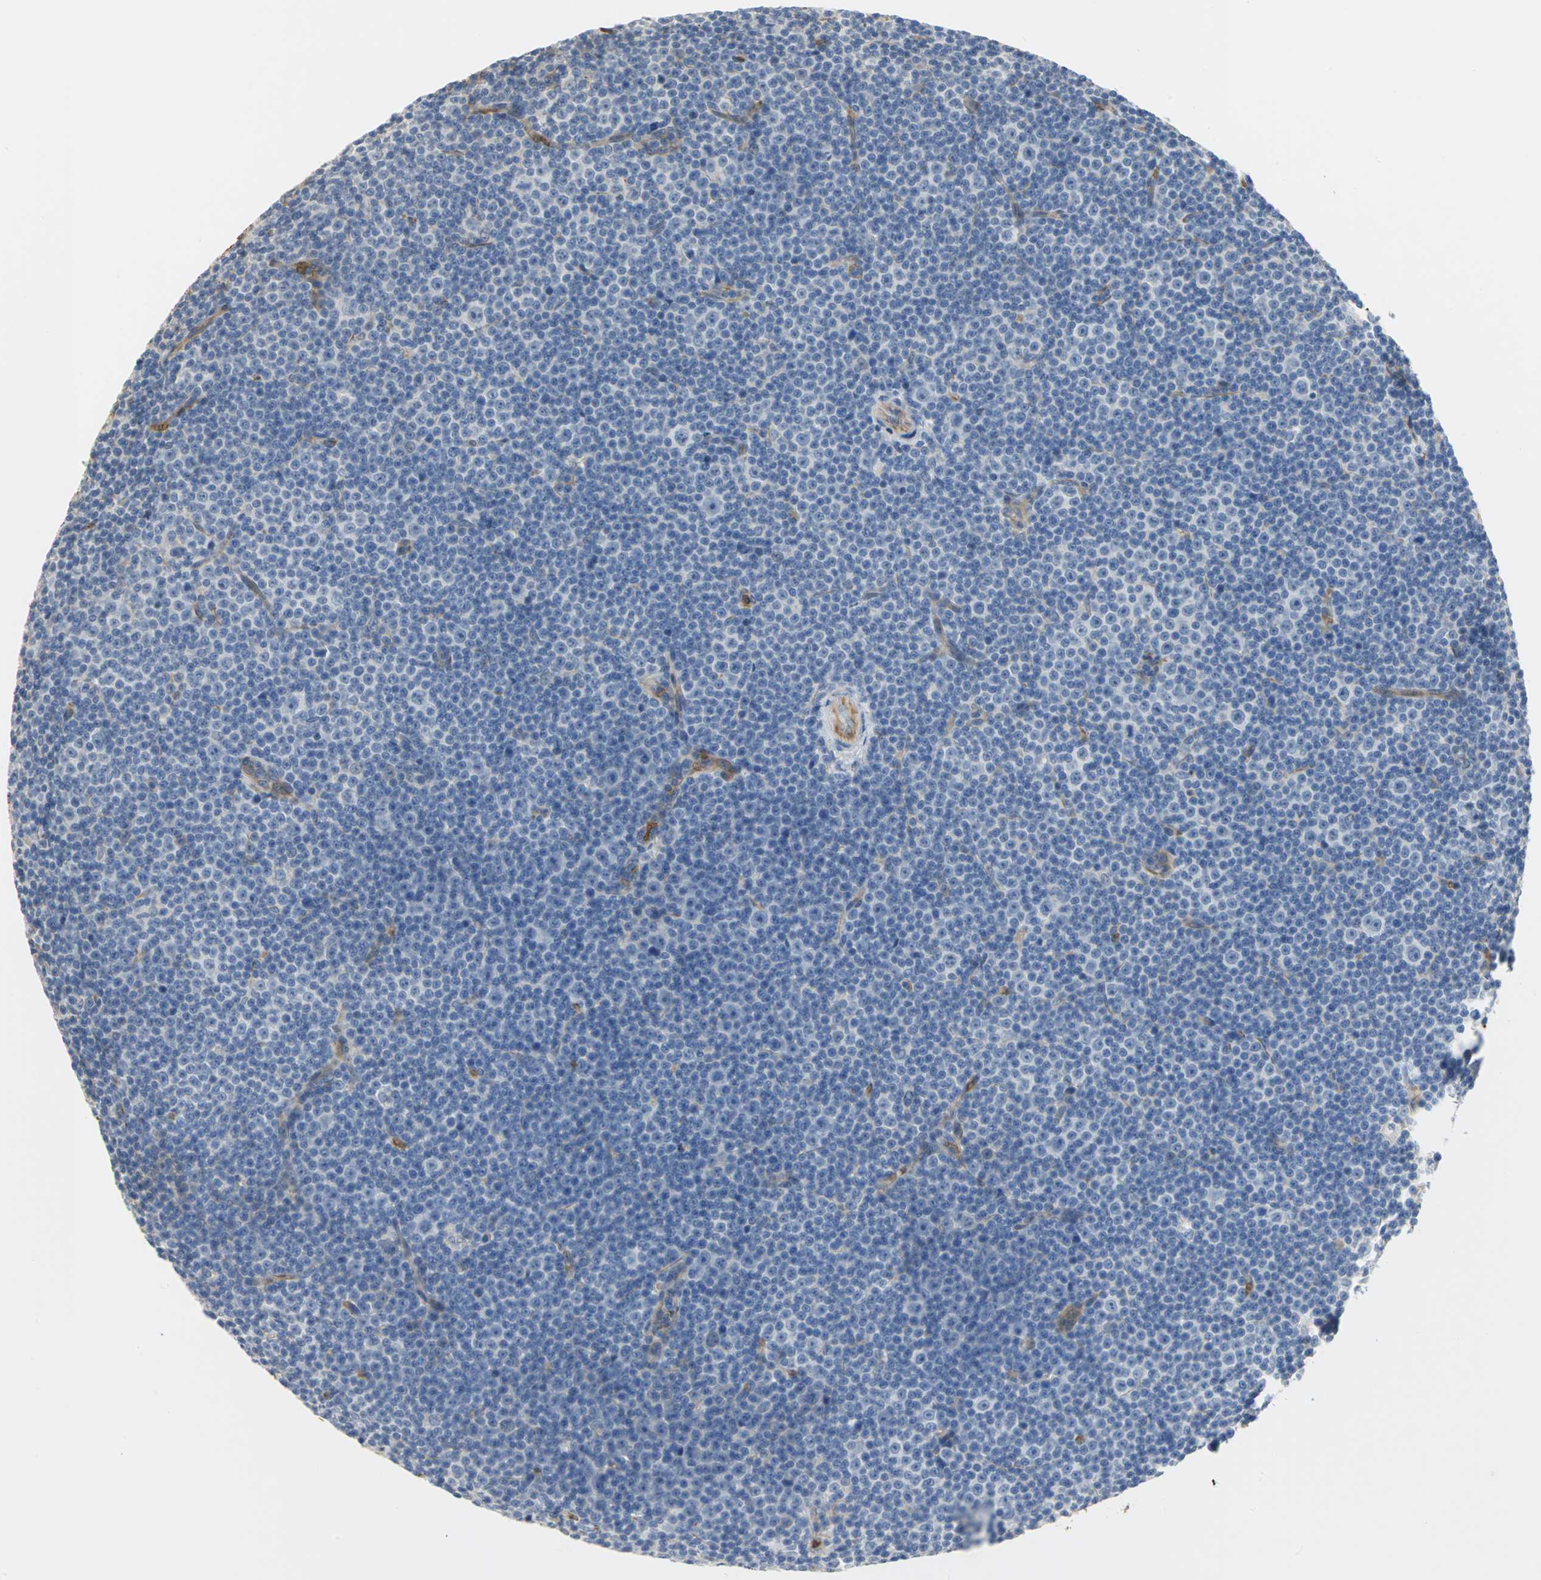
{"staining": {"intensity": "negative", "quantity": "none", "location": "none"}, "tissue": "lymphoma", "cell_type": "Tumor cells", "image_type": "cancer", "snomed": [{"axis": "morphology", "description": "Malignant lymphoma, non-Hodgkin's type, Low grade"}, {"axis": "topography", "description": "Lymph node"}], "caption": "A micrograph of malignant lymphoma, non-Hodgkin's type (low-grade) stained for a protein displays no brown staining in tumor cells.", "gene": "TREM1", "patient": {"sex": "female", "age": 67}}